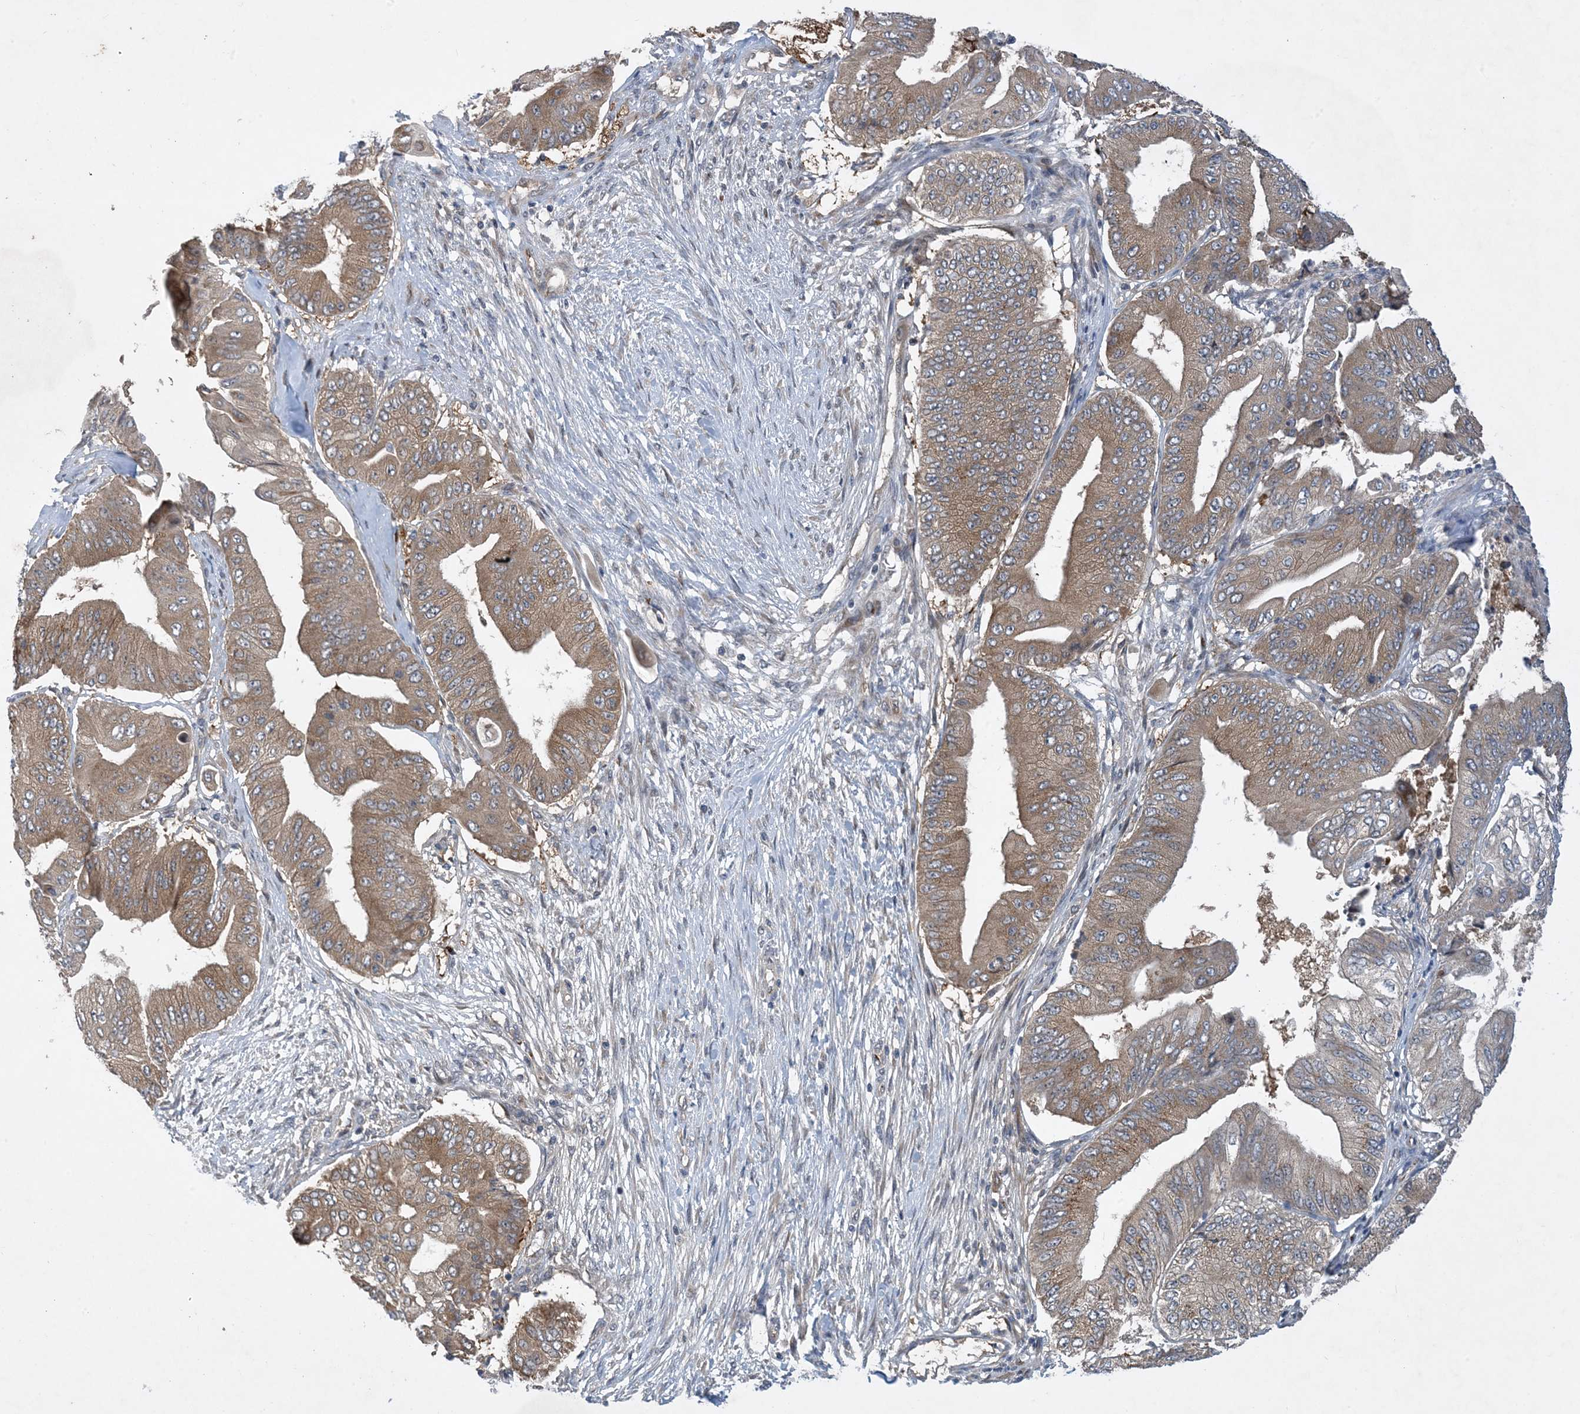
{"staining": {"intensity": "moderate", "quantity": ">75%", "location": "cytoplasmic/membranous"}, "tissue": "pancreatic cancer", "cell_type": "Tumor cells", "image_type": "cancer", "snomed": [{"axis": "morphology", "description": "Adenocarcinoma, NOS"}, {"axis": "topography", "description": "Pancreas"}], "caption": "A histopathology image of pancreatic cancer (adenocarcinoma) stained for a protein reveals moderate cytoplasmic/membranous brown staining in tumor cells.", "gene": "TINAG", "patient": {"sex": "female", "age": 77}}